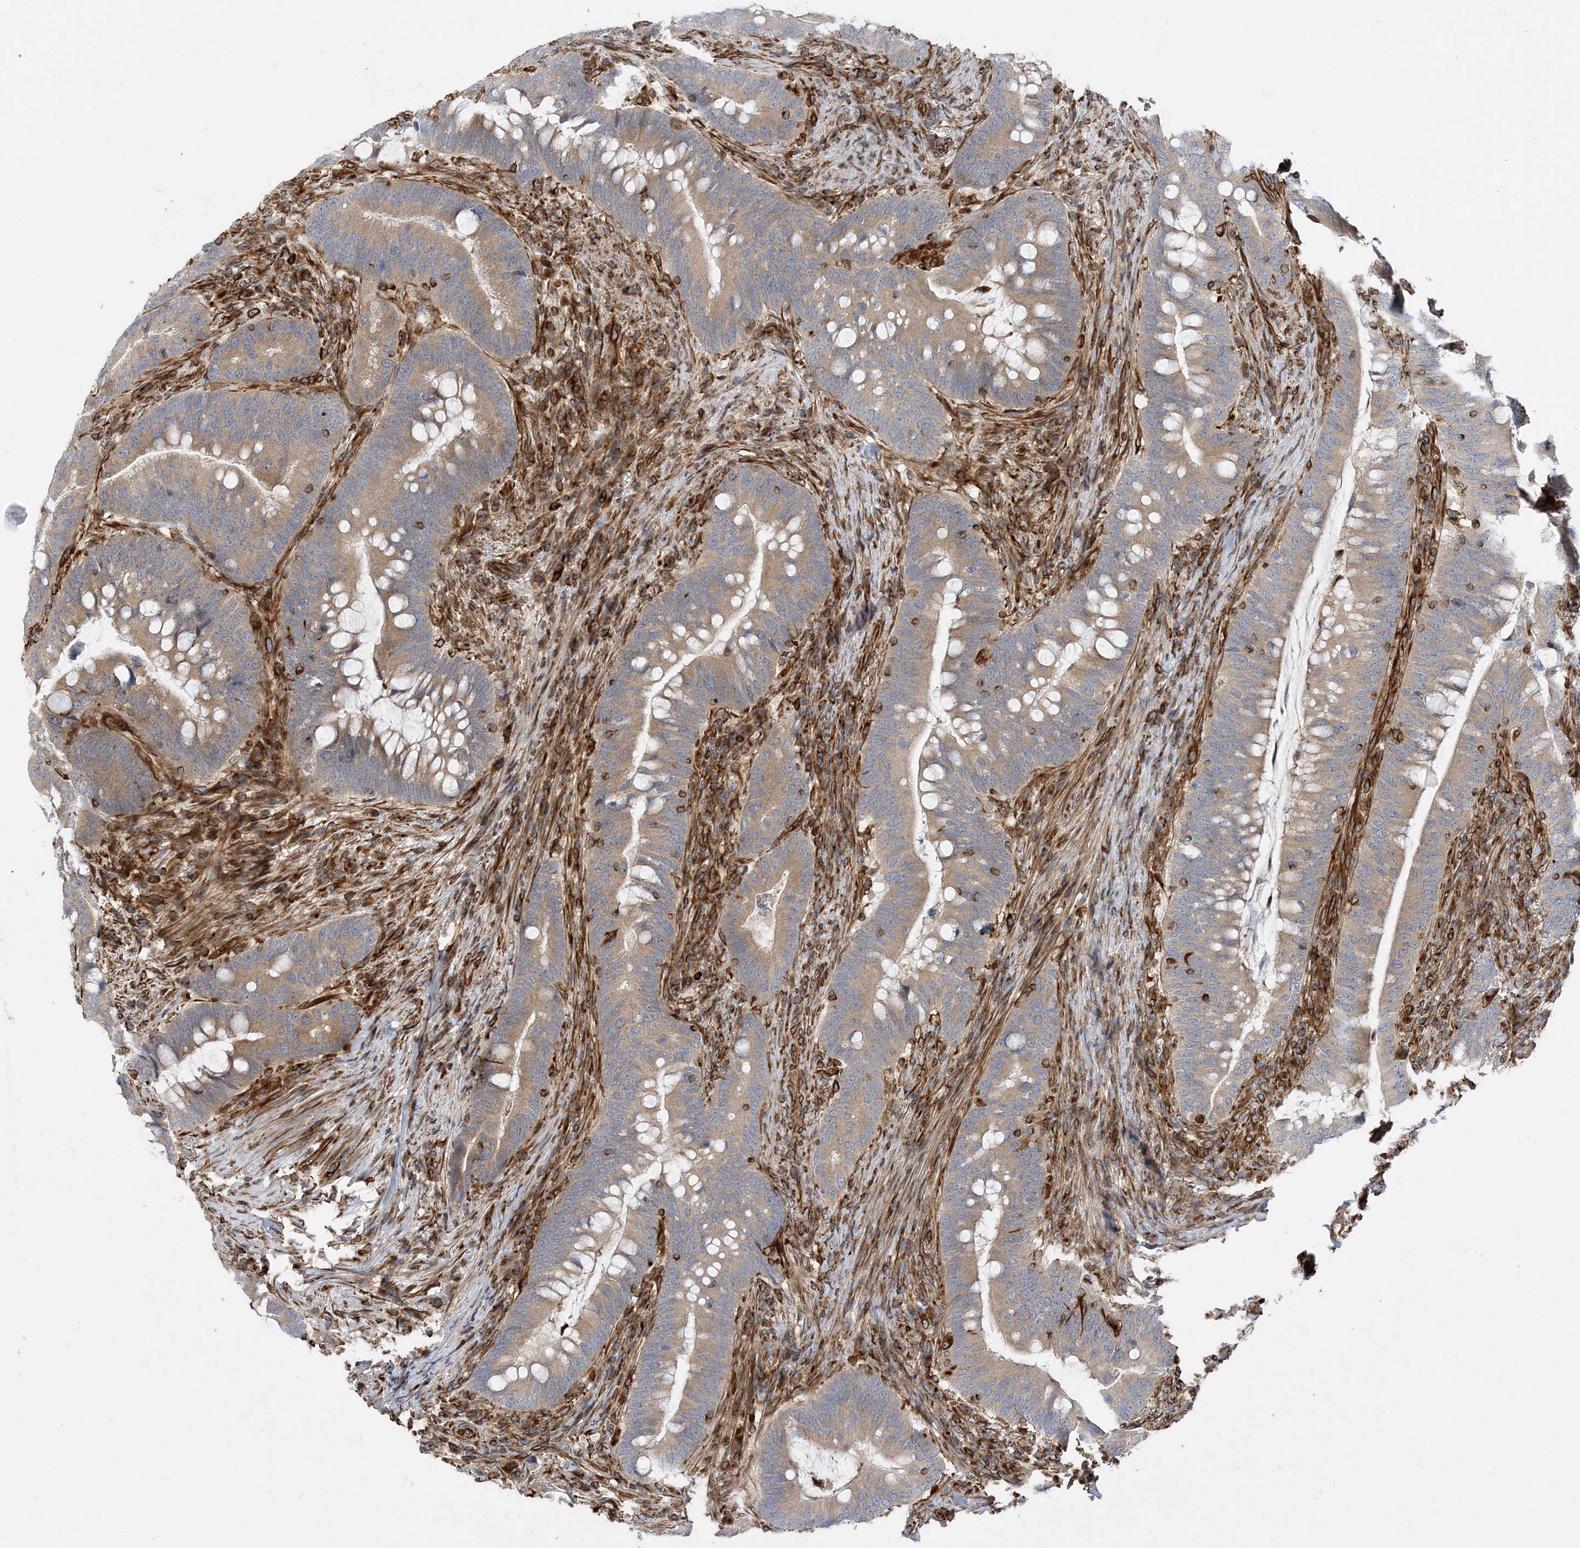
{"staining": {"intensity": "moderate", "quantity": "25%-75%", "location": "cytoplasmic/membranous"}, "tissue": "colorectal cancer", "cell_type": "Tumor cells", "image_type": "cancer", "snomed": [{"axis": "morphology", "description": "Adenocarcinoma, NOS"}, {"axis": "topography", "description": "Colon"}], "caption": "Colorectal cancer (adenocarcinoma) was stained to show a protein in brown. There is medium levels of moderate cytoplasmic/membranous expression in approximately 25%-75% of tumor cells.", "gene": "FAM114A2", "patient": {"sex": "female", "age": 66}}